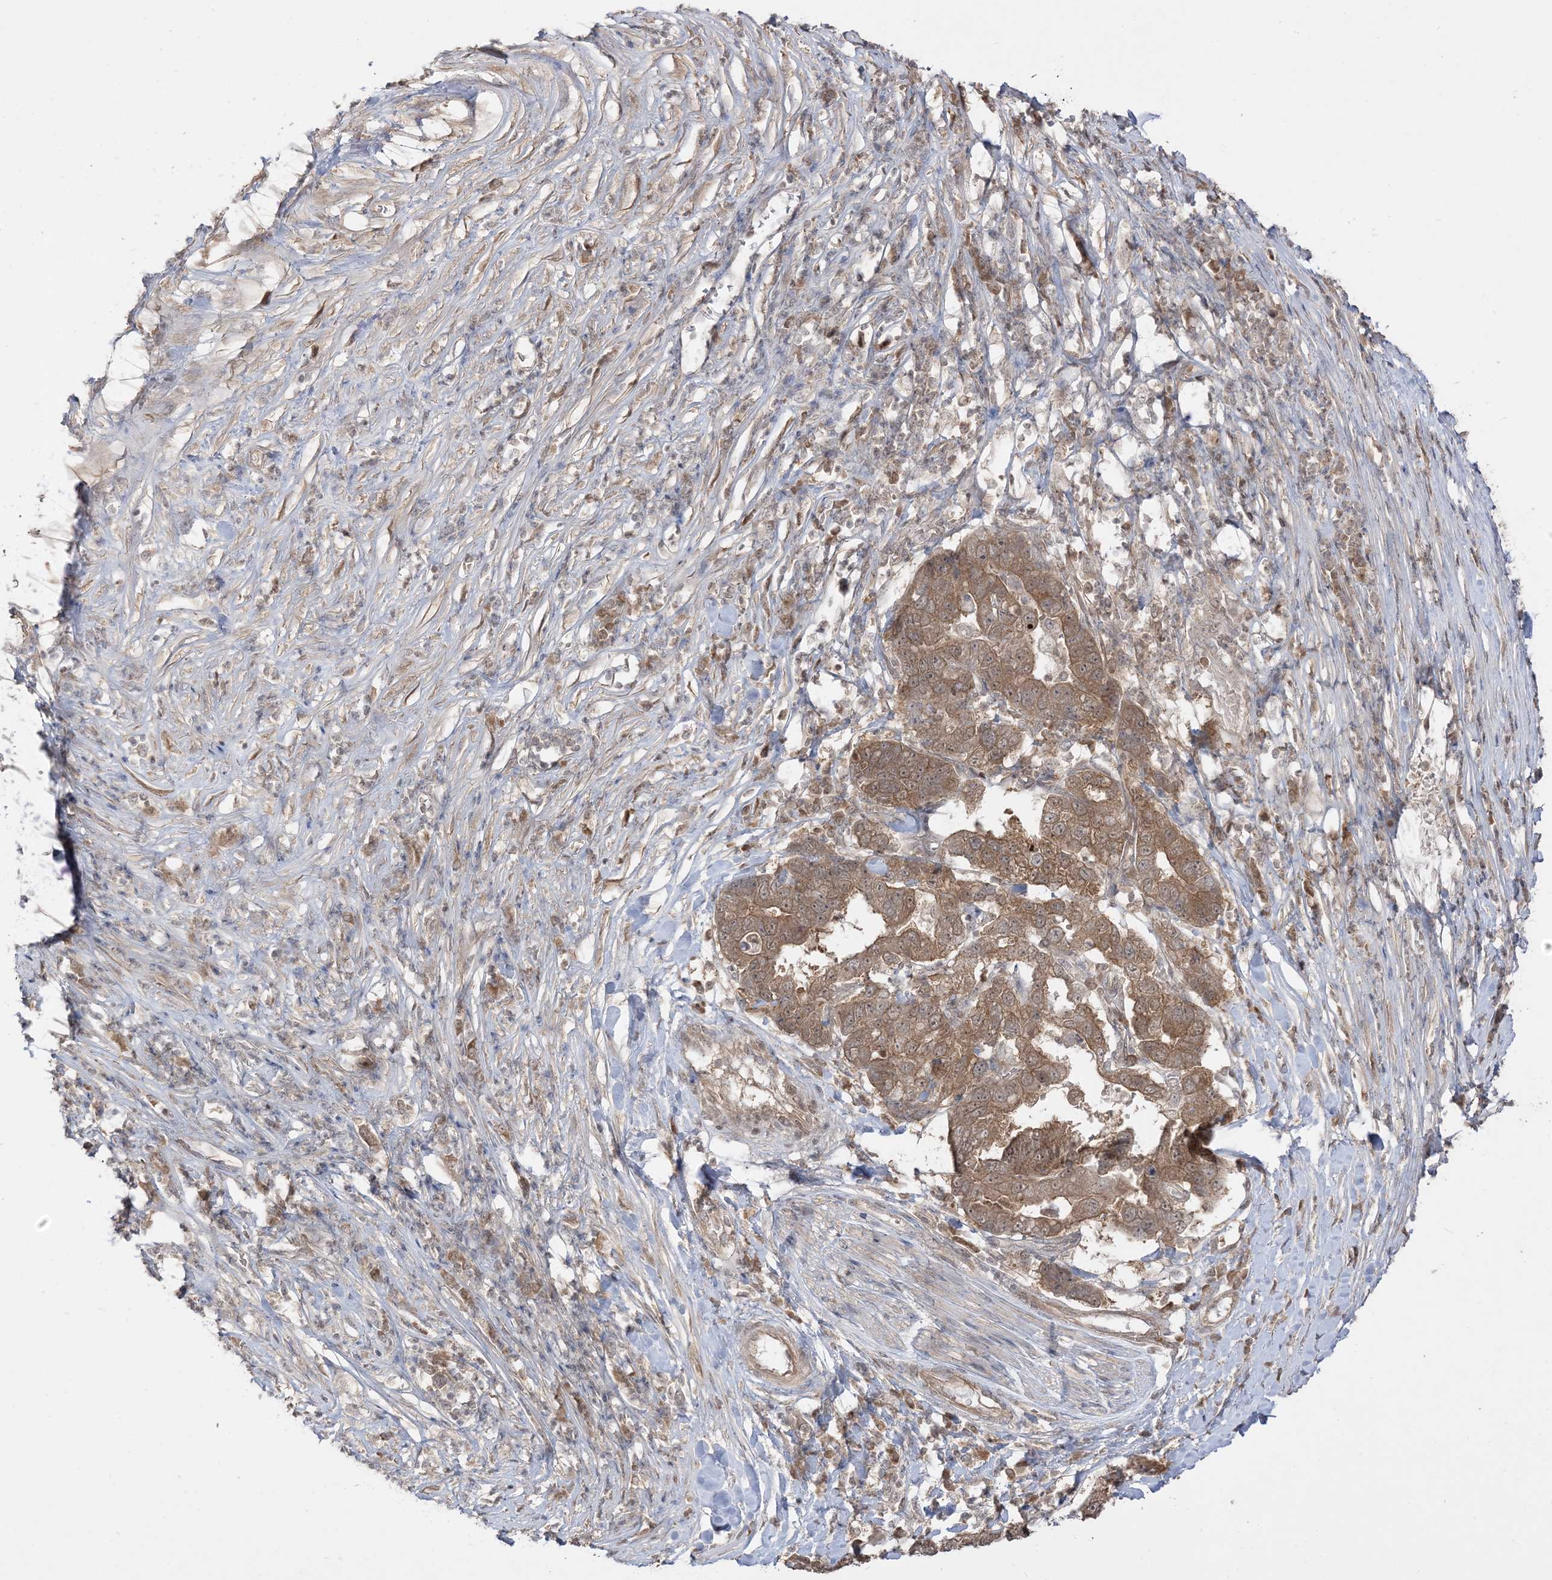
{"staining": {"intensity": "strong", "quantity": ">75%", "location": "cytoplasmic/membranous"}, "tissue": "pancreatic cancer", "cell_type": "Tumor cells", "image_type": "cancer", "snomed": [{"axis": "morphology", "description": "Adenocarcinoma, NOS"}, {"axis": "topography", "description": "Pancreas"}], "caption": "Pancreatic adenocarcinoma stained for a protein (brown) reveals strong cytoplasmic/membranous positive positivity in about >75% of tumor cells.", "gene": "TBCC", "patient": {"sex": "female", "age": 61}}